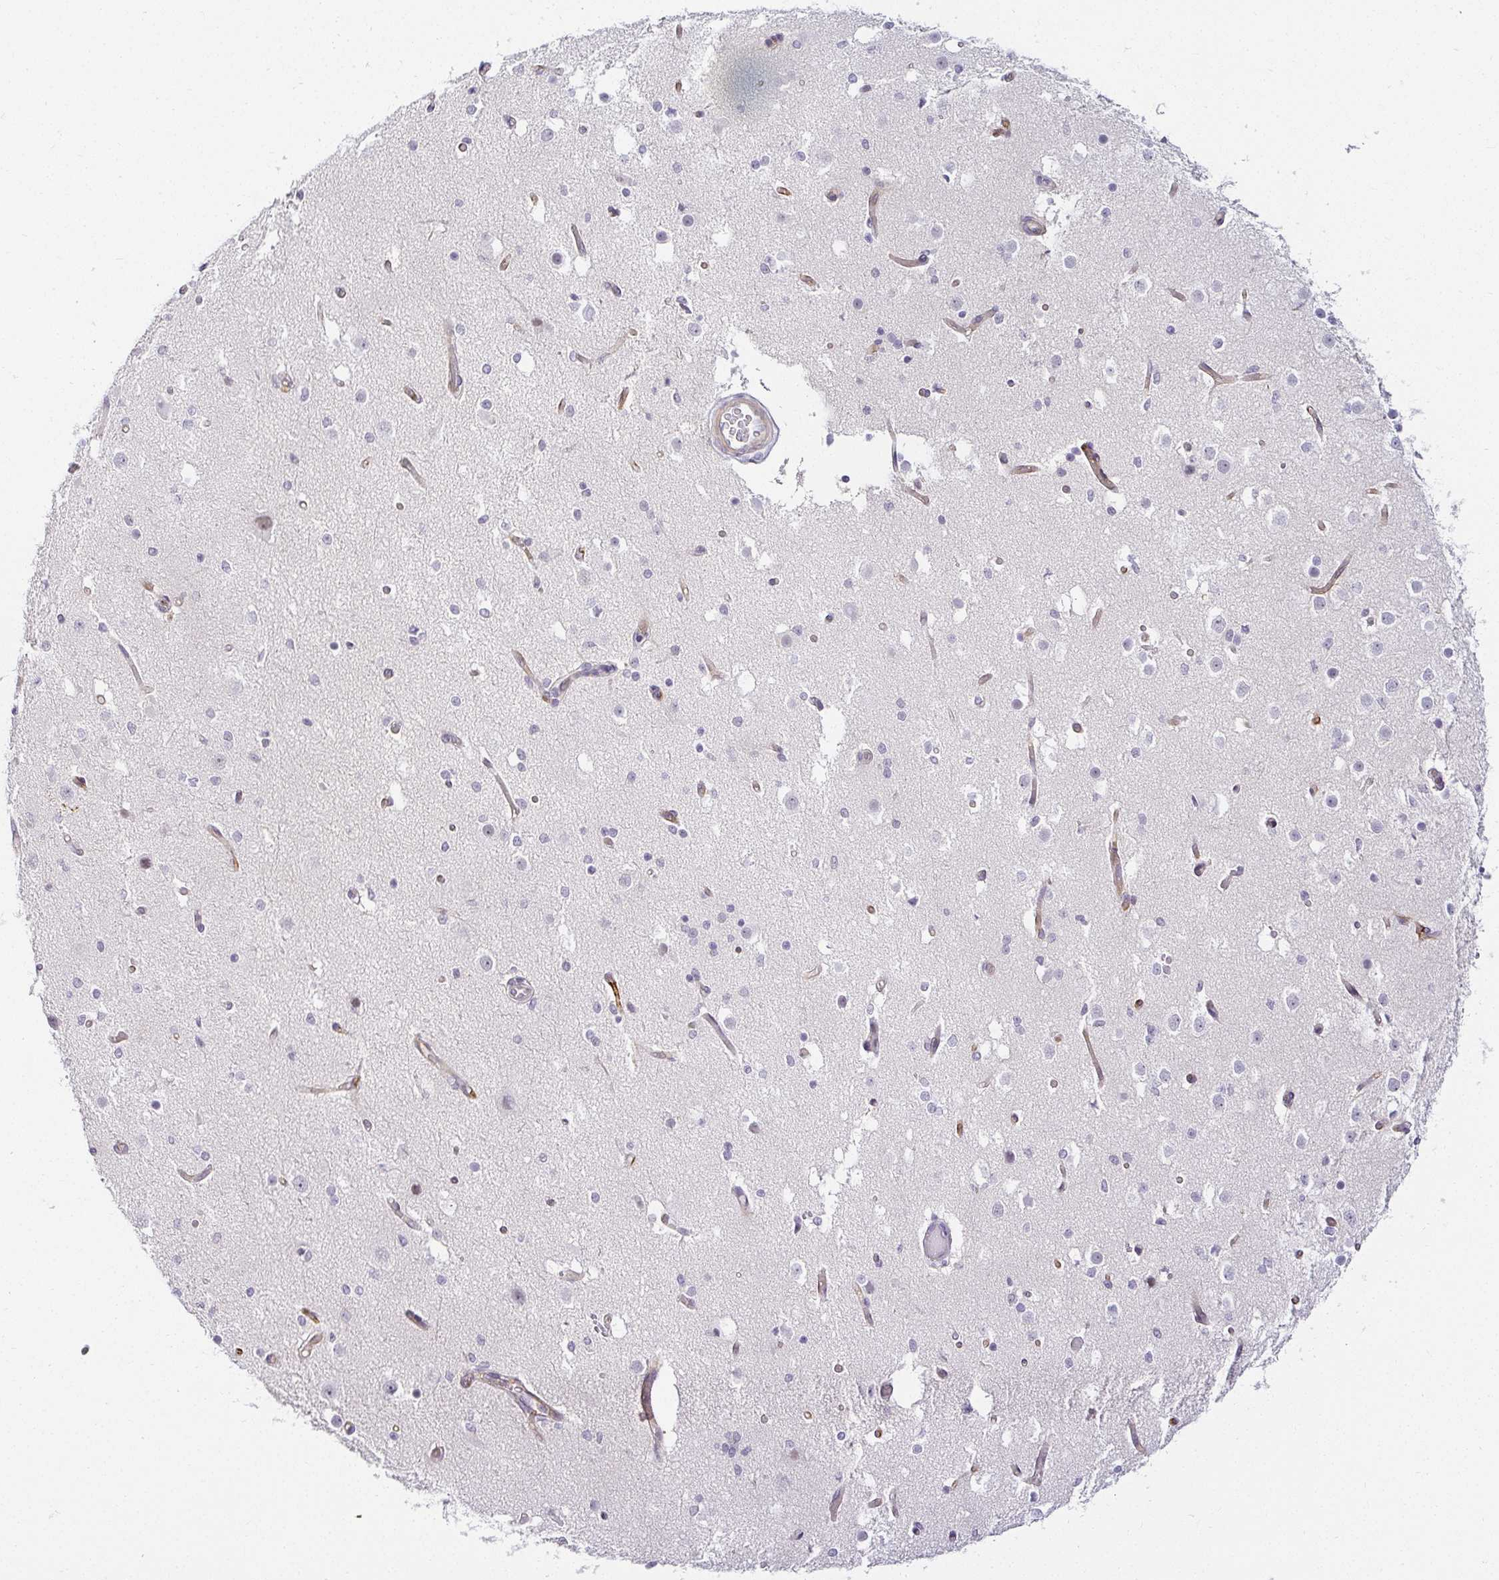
{"staining": {"intensity": "moderate", "quantity": "25%-75%", "location": "cytoplasmic/membranous"}, "tissue": "cerebral cortex", "cell_type": "Endothelial cells", "image_type": "normal", "snomed": [{"axis": "morphology", "description": "Normal tissue, NOS"}, {"axis": "morphology", "description": "Inflammation, NOS"}, {"axis": "topography", "description": "Cerebral cortex"}], "caption": "A photomicrograph showing moderate cytoplasmic/membranous positivity in approximately 25%-75% of endothelial cells in unremarkable cerebral cortex, as visualized by brown immunohistochemical staining.", "gene": "ACAN", "patient": {"sex": "male", "age": 6}}